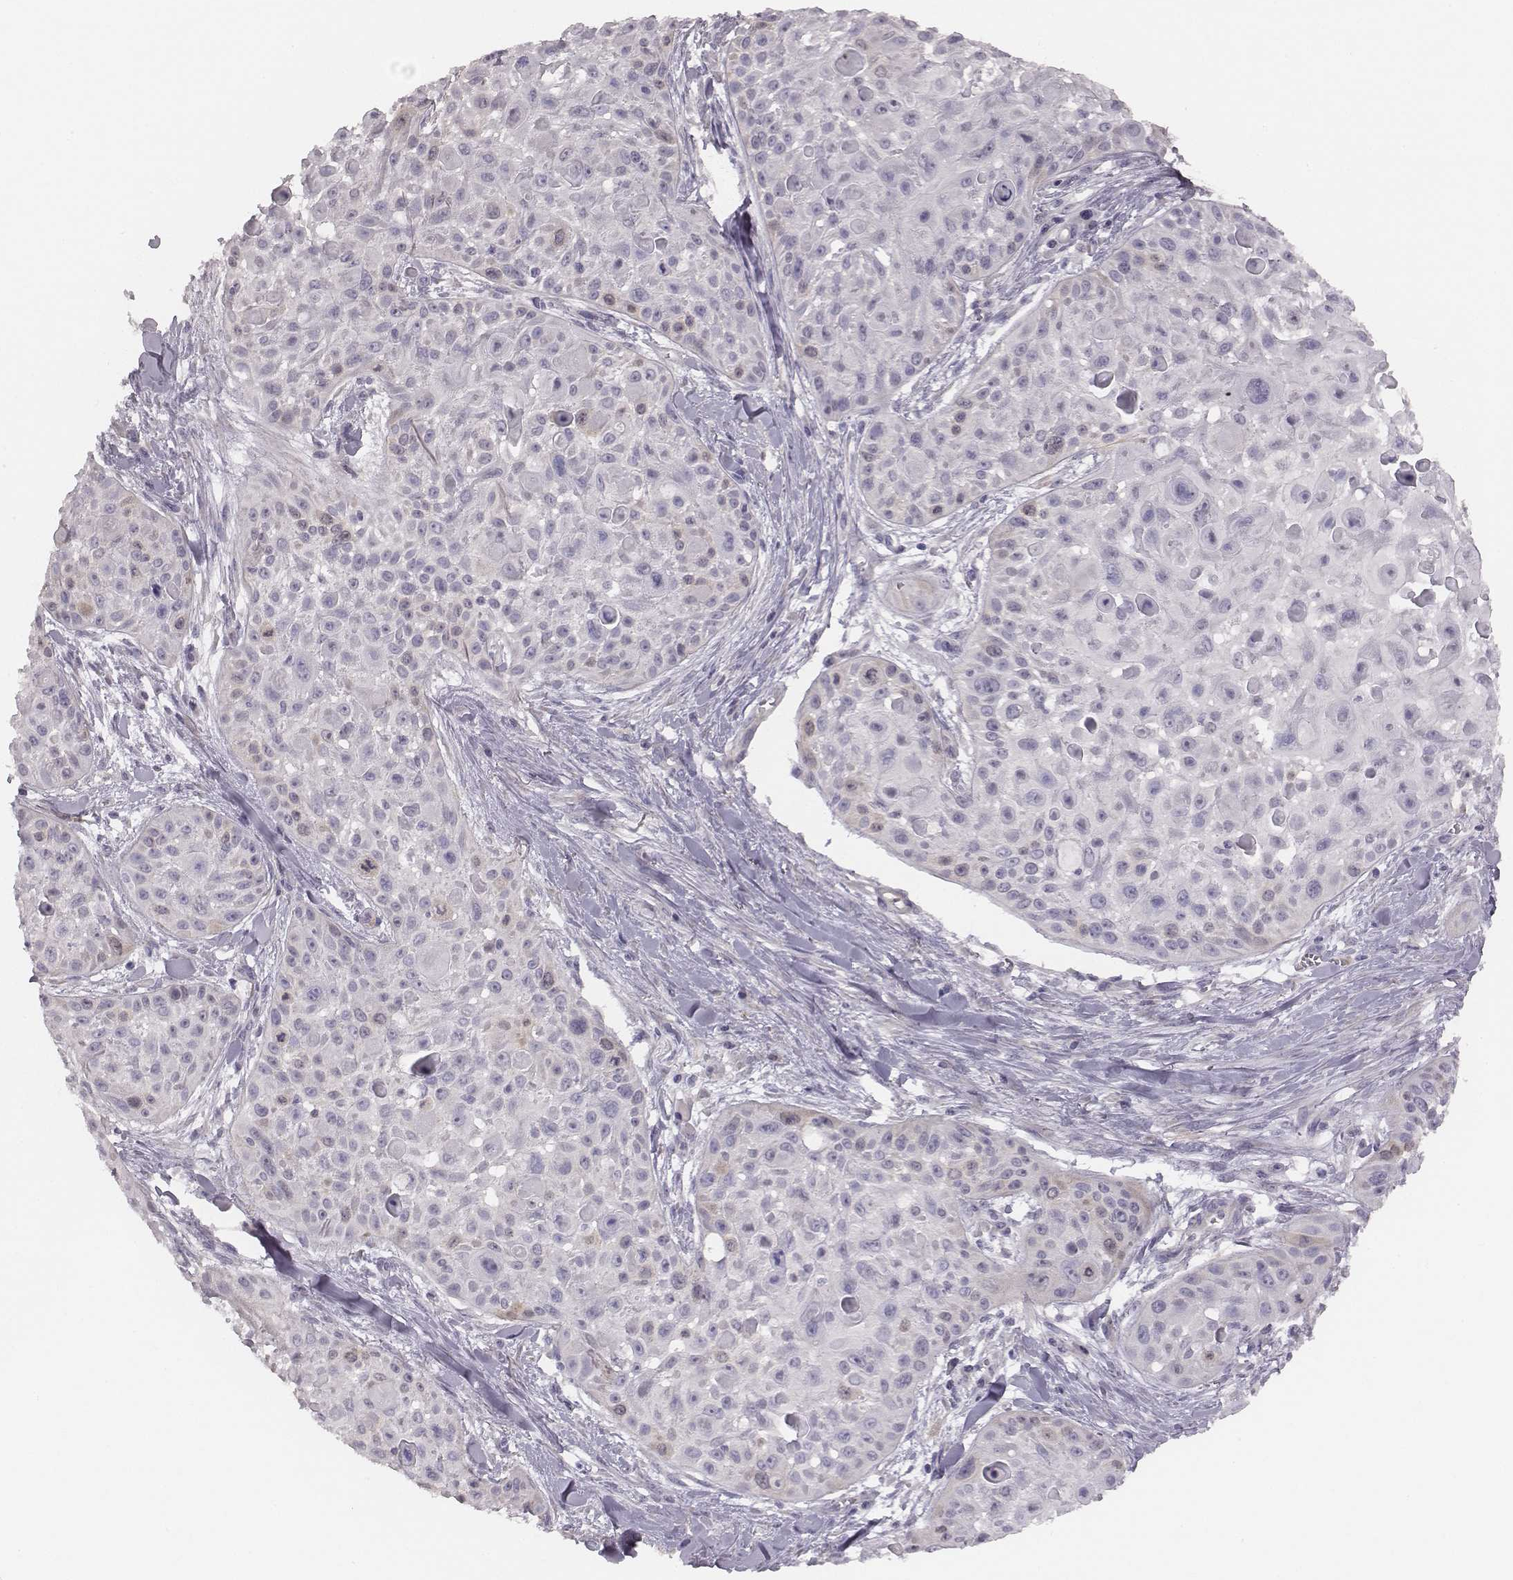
{"staining": {"intensity": "negative", "quantity": "none", "location": "none"}, "tissue": "skin cancer", "cell_type": "Tumor cells", "image_type": "cancer", "snomed": [{"axis": "morphology", "description": "Squamous cell carcinoma, NOS"}, {"axis": "topography", "description": "Skin"}, {"axis": "topography", "description": "Anal"}], "caption": "Immunohistochemical staining of human skin cancer (squamous cell carcinoma) shows no significant staining in tumor cells.", "gene": "PBK", "patient": {"sex": "female", "age": 75}}